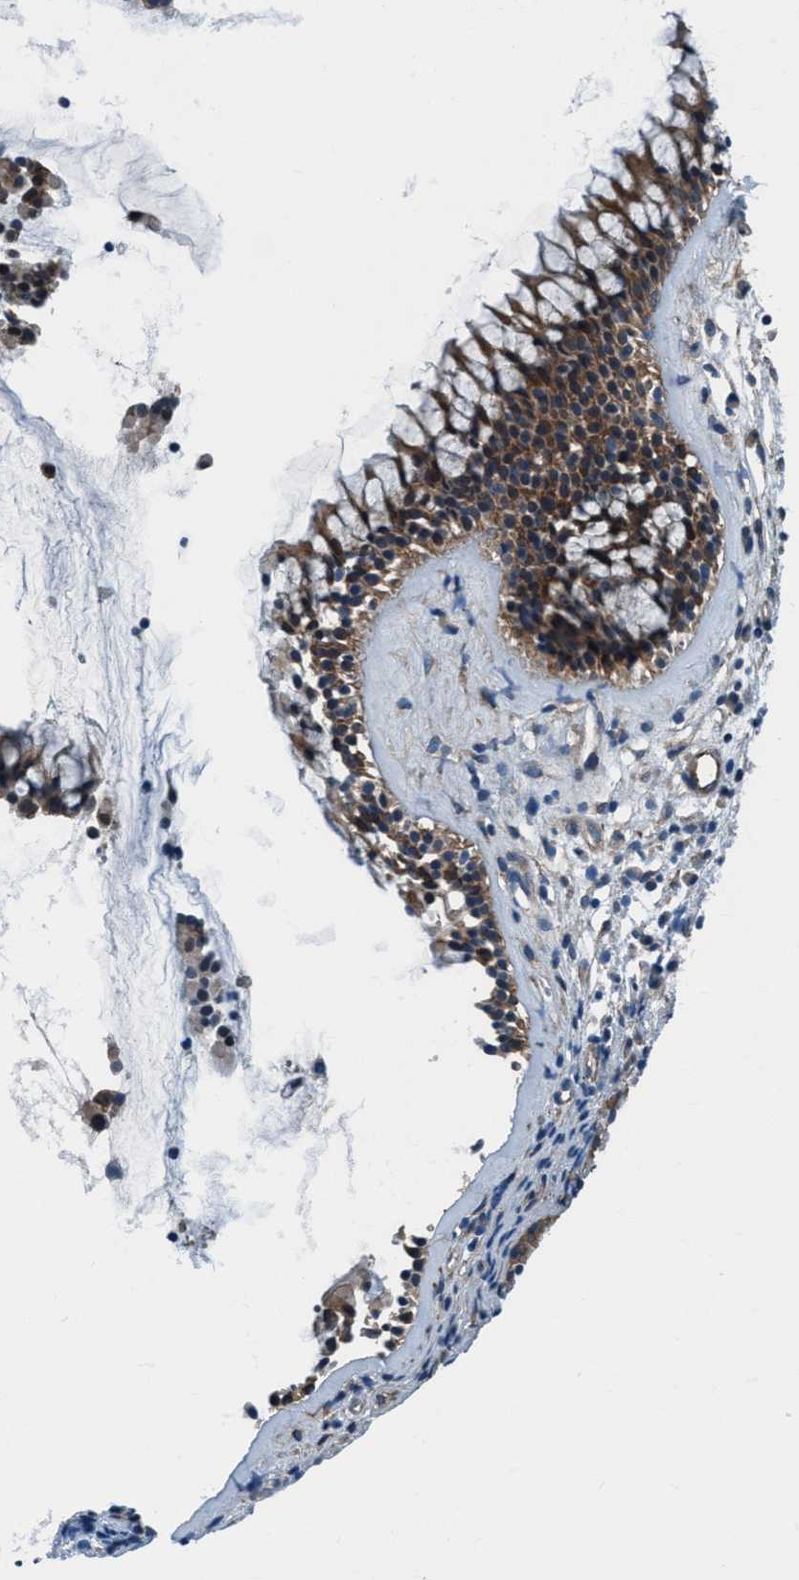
{"staining": {"intensity": "strong", "quantity": ">75%", "location": "cytoplasmic/membranous"}, "tissue": "nasopharynx", "cell_type": "Respiratory epithelial cells", "image_type": "normal", "snomed": [{"axis": "morphology", "description": "Normal tissue, NOS"}, {"axis": "topography", "description": "Nasopharynx"}], "caption": "Immunohistochemistry (IHC) (DAB) staining of benign nasopharynx demonstrates strong cytoplasmic/membranous protein staining in about >75% of respiratory epithelial cells. The staining was performed using DAB, with brown indicating positive protein expression. Nuclei are stained blue with hematoxylin.", "gene": "NMT1", "patient": {"sex": "female", "age": 42}}